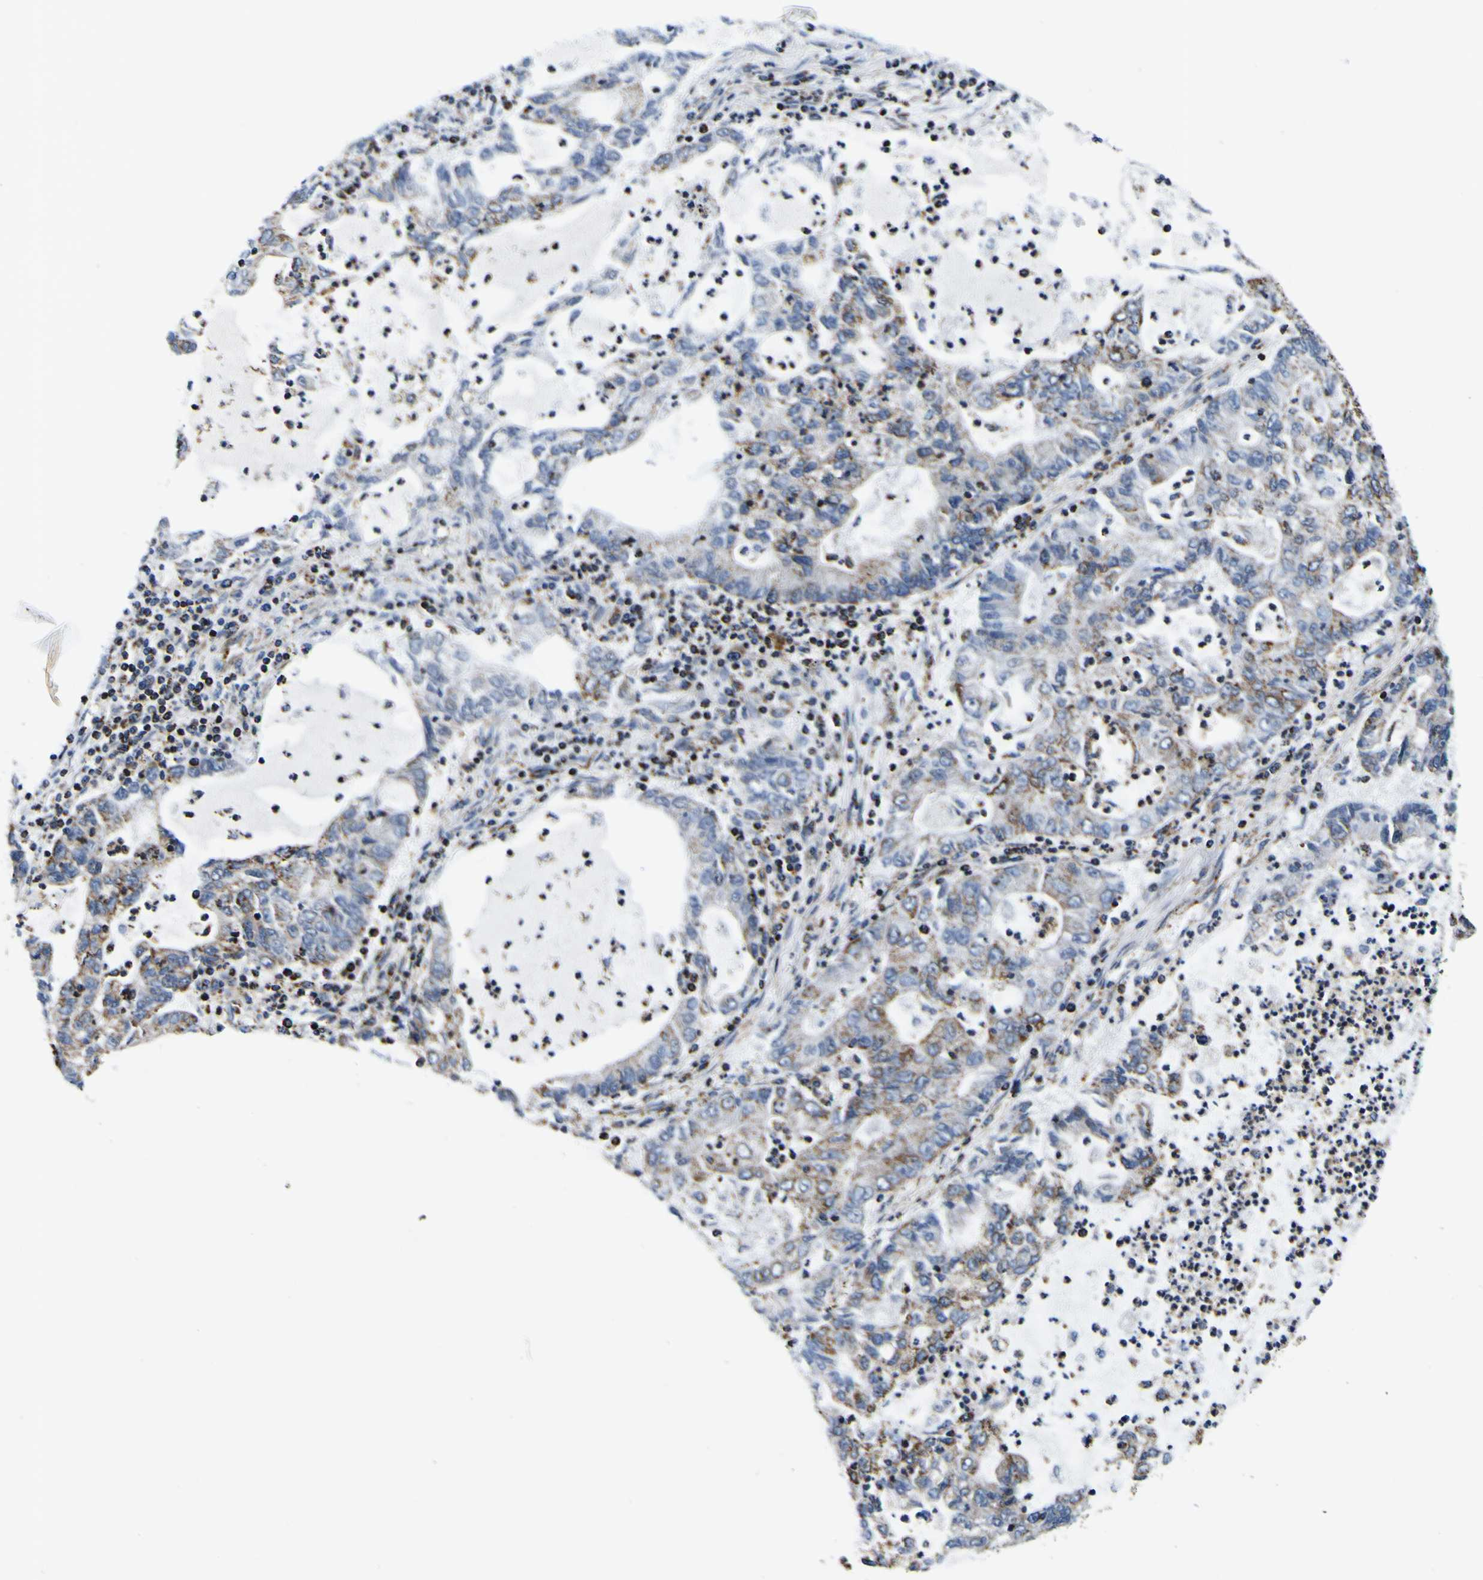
{"staining": {"intensity": "moderate", "quantity": "25%-75%", "location": "cytoplasmic/membranous"}, "tissue": "lung cancer", "cell_type": "Tumor cells", "image_type": "cancer", "snomed": [{"axis": "morphology", "description": "Adenocarcinoma, NOS"}, {"axis": "topography", "description": "Lung"}], "caption": "This is an image of immunohistochemistry (IHC) staining of lung cancer (adenocarcinoma), which shows moderate expression in the cytoplasmic/membranous of tumor cells.", "gene": "PTRH2", "patient": {"sex": "female", "age": 51}}